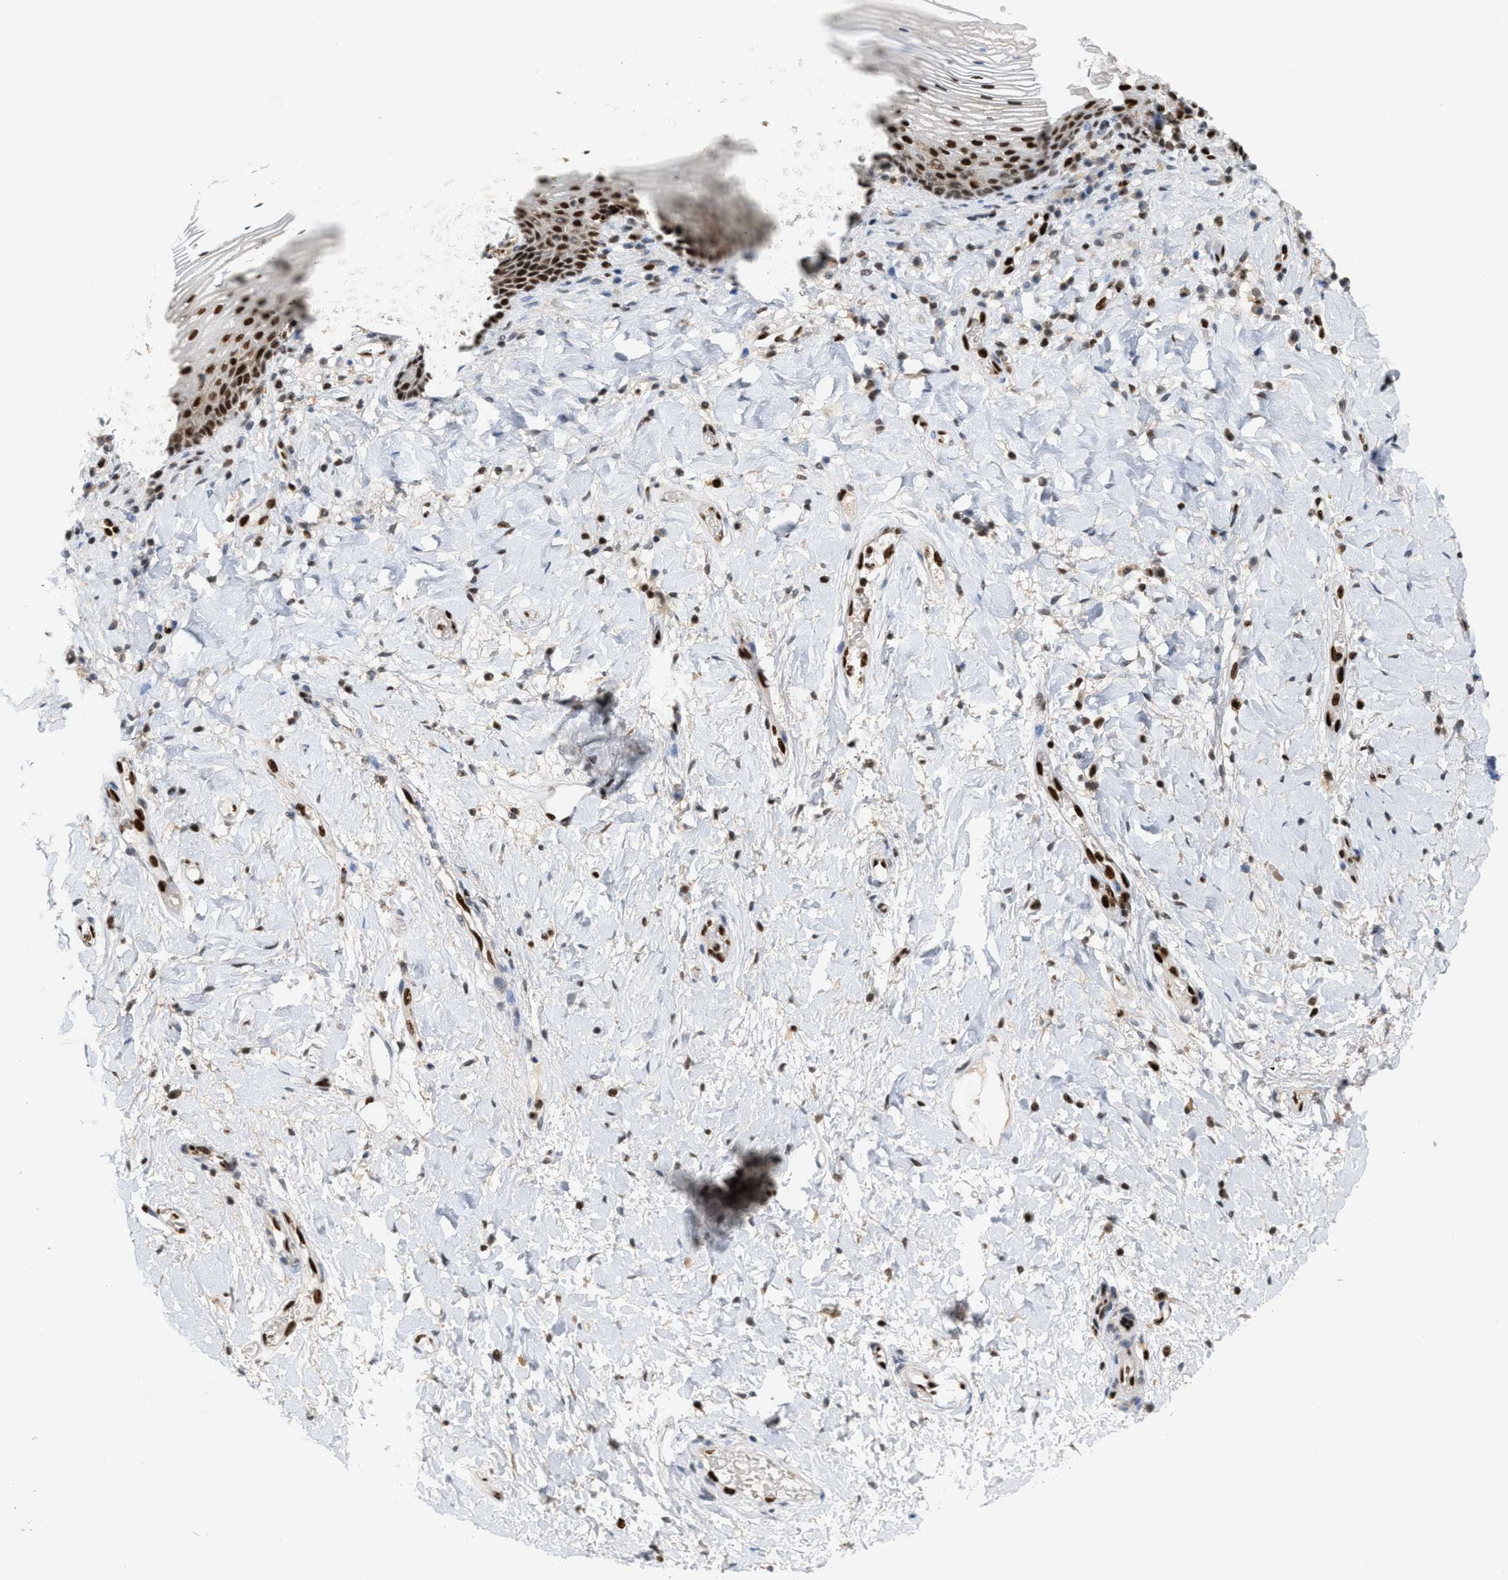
{"staining": {"intensity": "strong", "quantity": ">75%", "location": "nuclear"}, "tissue": "vagina", "cell_type": "Squamous epithelial cells", "image_type": "normal", "snomed": [{"axis": "morphology", "description": "Normal tissue, NOS"}, {"axis": "topography", "description": "Vagina"}], "caption": "Vagina stained with immunohistochemistry exhibits strong nuclear staining in approximately >75% of squamous epithelial cells.", "gene": "C17orf49", "patient": {"sex": "female", "age": 60}}